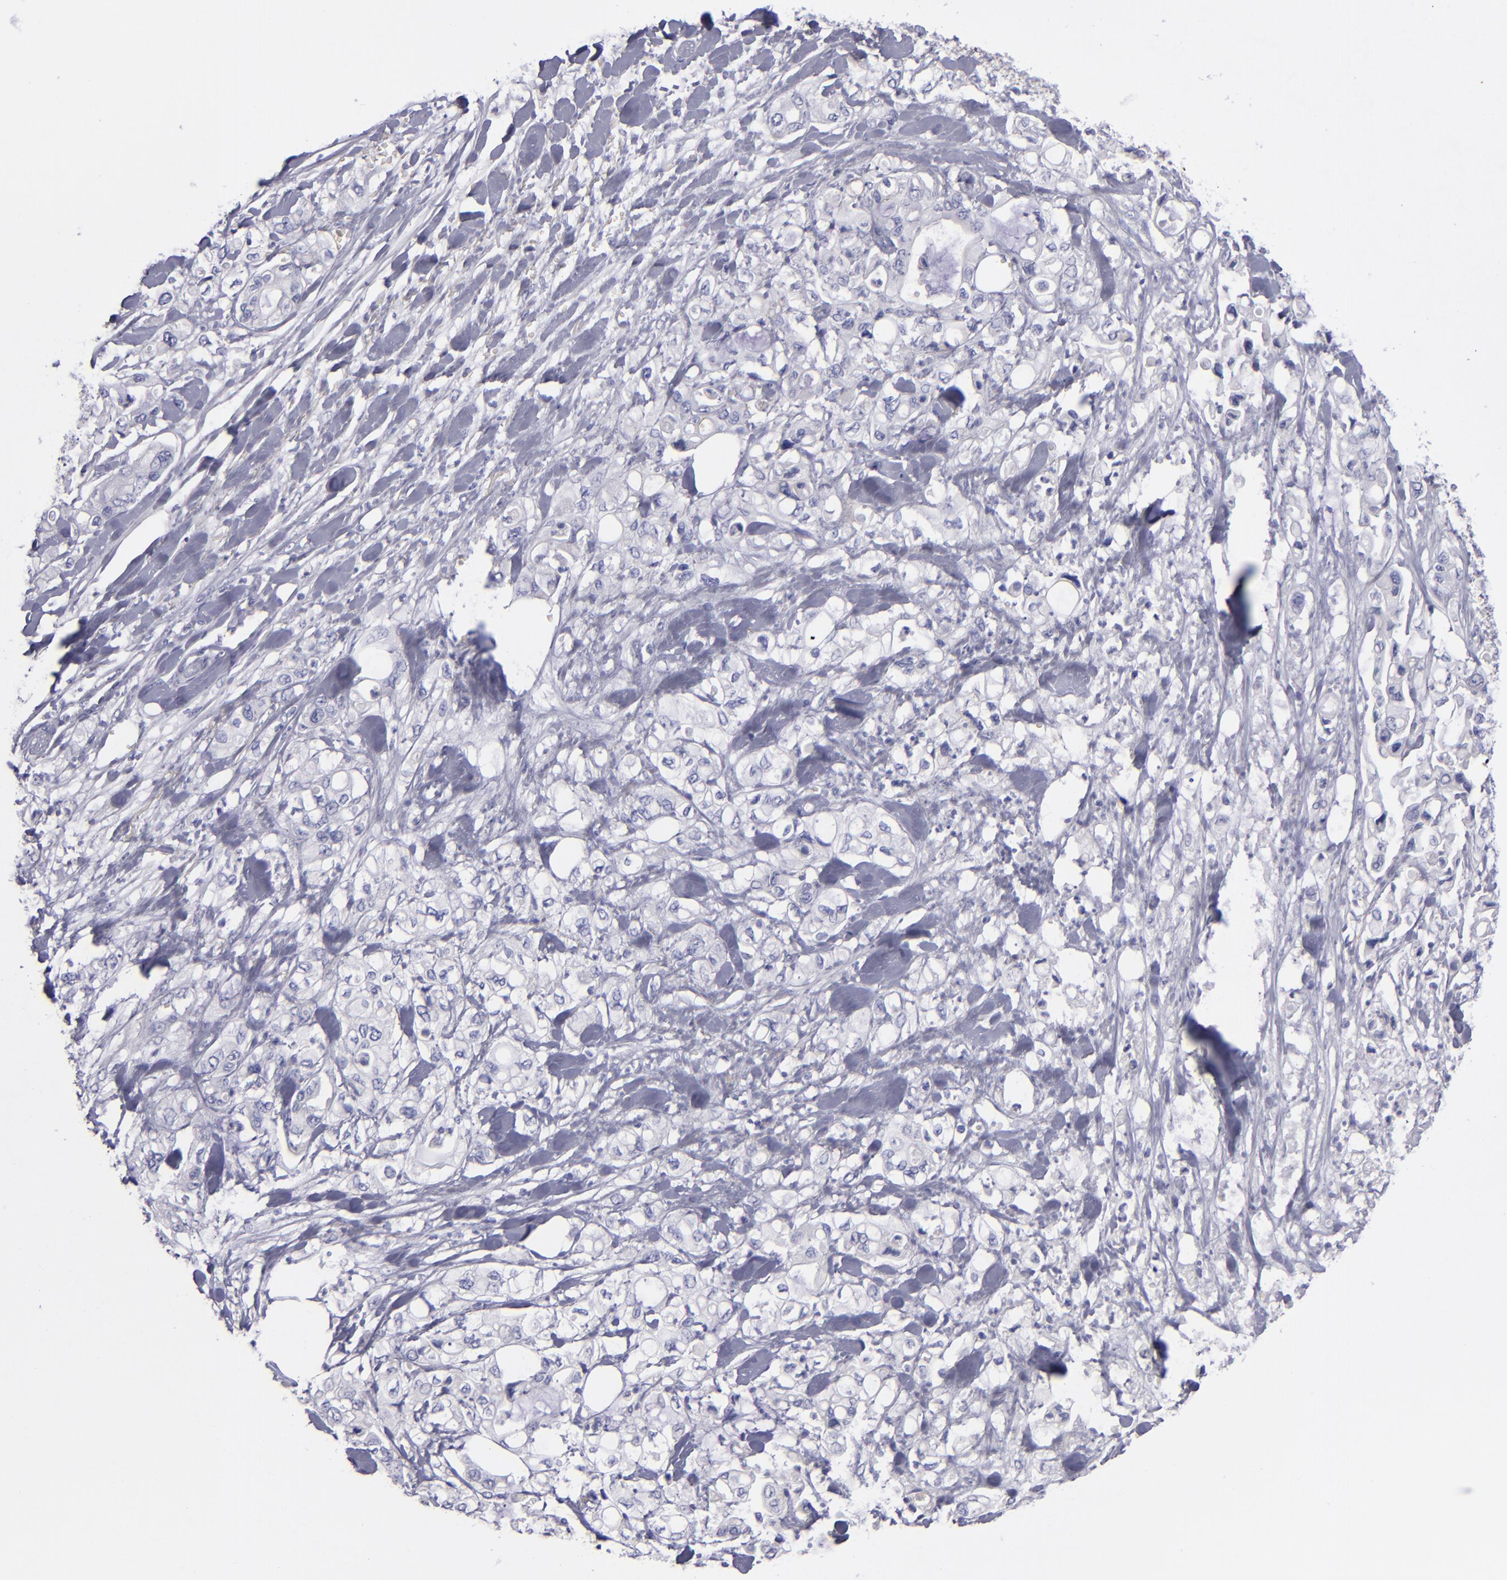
{"staining": {"intensity": "negative", "quantity": "none", "location": "none"}, "tissue": "pancreatic cancer", "cell_type": "Tumor cells", "image_type": "cancer", "snomed": [{"axis": "morphology", "description": "Adenocarcinoma, NOS"}, {"axis": "topography", "description": "Pancreas"}], "caption": "Immunohistochemistry (IHC) micrograph of neoplastic tissue: human adenocarcinoma (pancreatic) stained with DAB (3,3'-diaminobenzidine) shows no significant protein staining in tumor cells. (DAB (3,3'-diaminobenzidine) IHC with hematoxylin counter stain).", "gene": "ANPEP", "patient": {"sex": "male", "age": 70}}